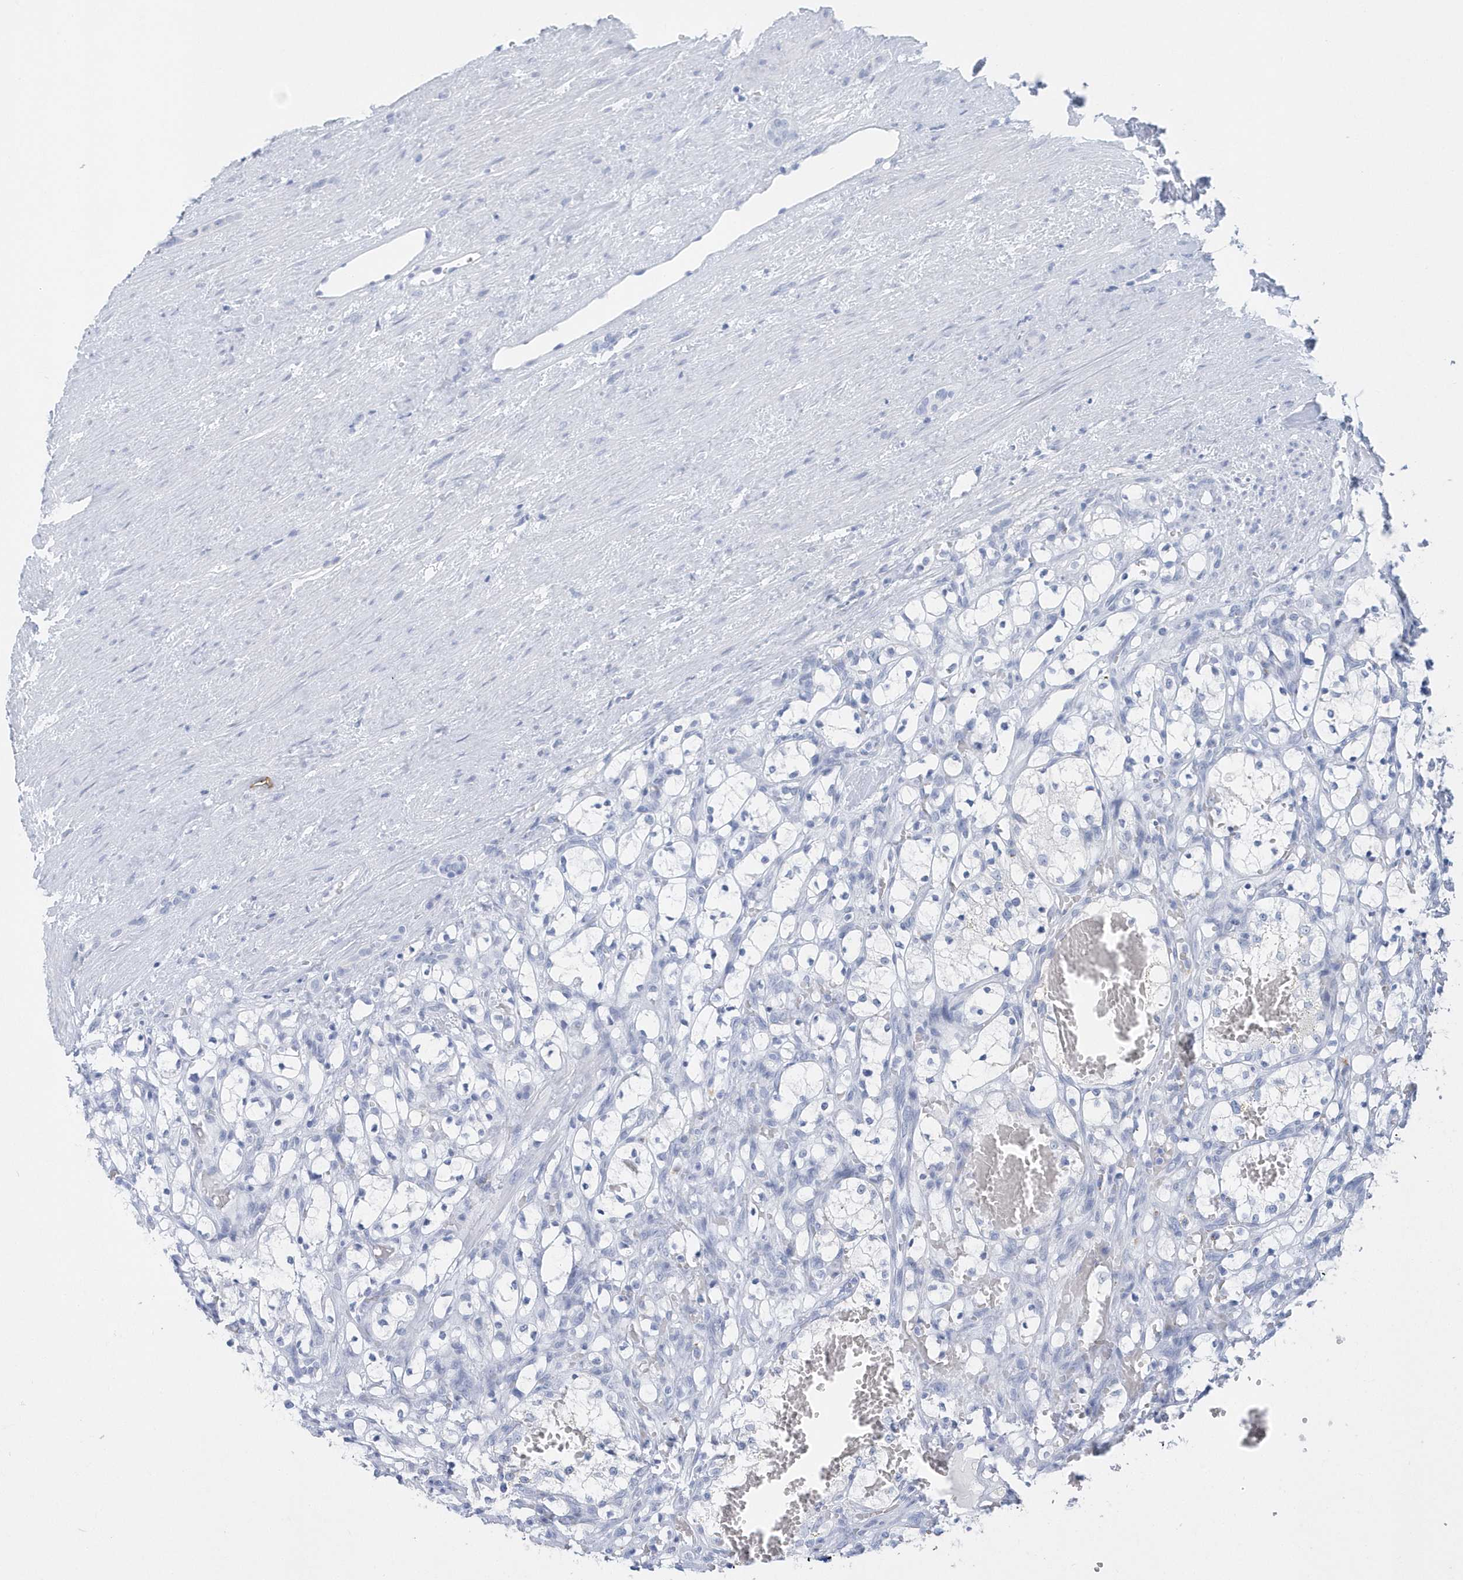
{"staining": {"intensity": "negative", "quantity": "none", "location": "none"}, "tissue": "renal cancer", "cell_type": "Tumor cells", "image_type": "cancer", "snomed": [{"axis": "morphology", "description": "Adenocarcinoma, NOS"}, {"axis": "topography", "description": "Kidney"}], "caption": "DAB (3,3'-diaminobenzidine) immunohistochemical staining of human renal adenocarcinoma reveals no significant expression in tumor cells. Nuclei are stained in blue.", "gene": "PTPRO", "patient": {"sex": "female", "age": 69}}